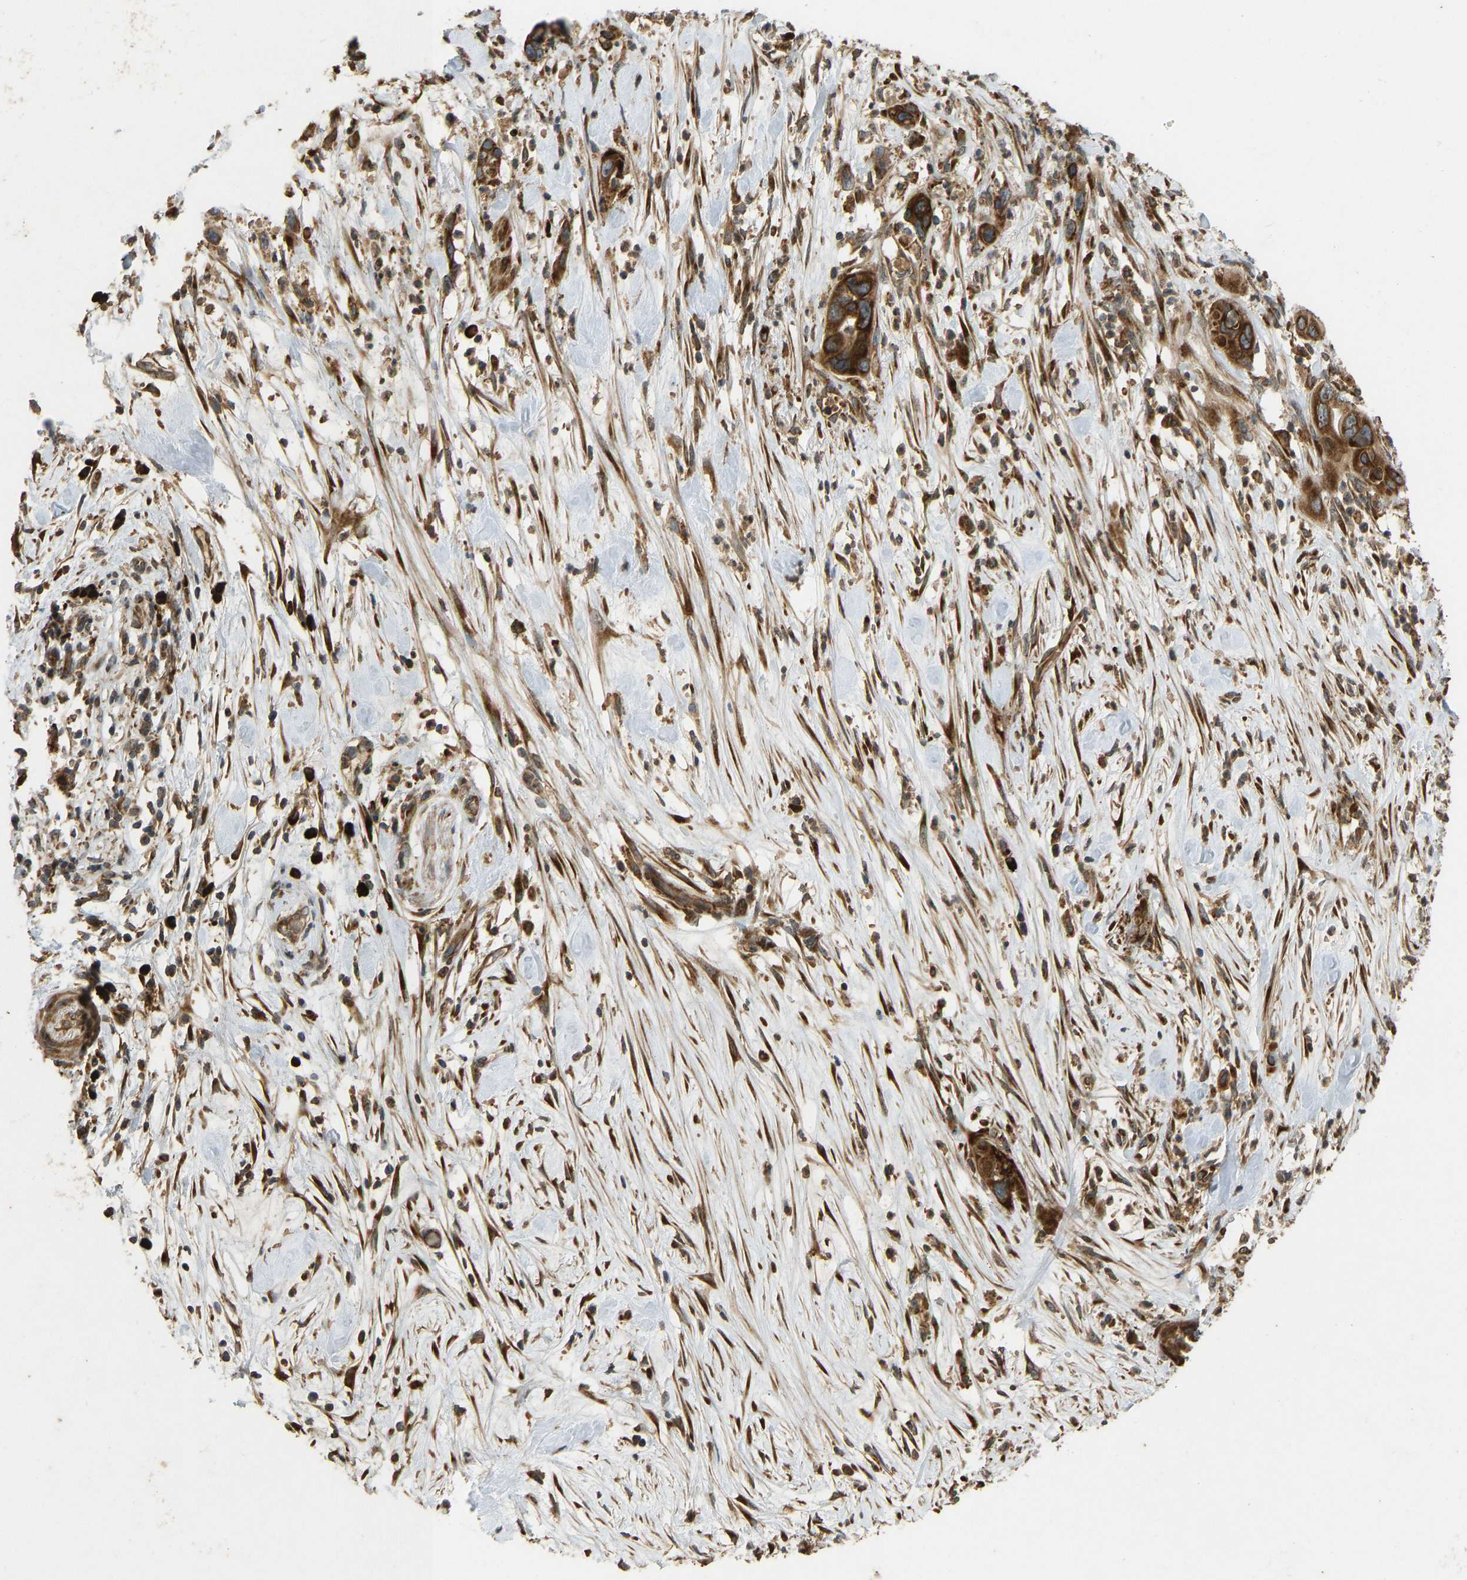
{"staining": {"intensity": "strong", "quantity": ">75%", "location": "cytoplasmic/membranous"}, "tissue": "pancreatic cancer", "cell_type": "Tumor cells", "image_type": "cancer", "snomed": [{"axis": "morphology", "description": "Adenocarcinoma, NOS"}, {"axis": "topography", "description": "Pancreas"}], "caption": "Tumor cells display high levels of strong cytoplasmic/membranous expression in approximately >75% of cells in pancreatic cancer.", "gene": "RPN2", "patient": {"sex": "female", "age": 71}}